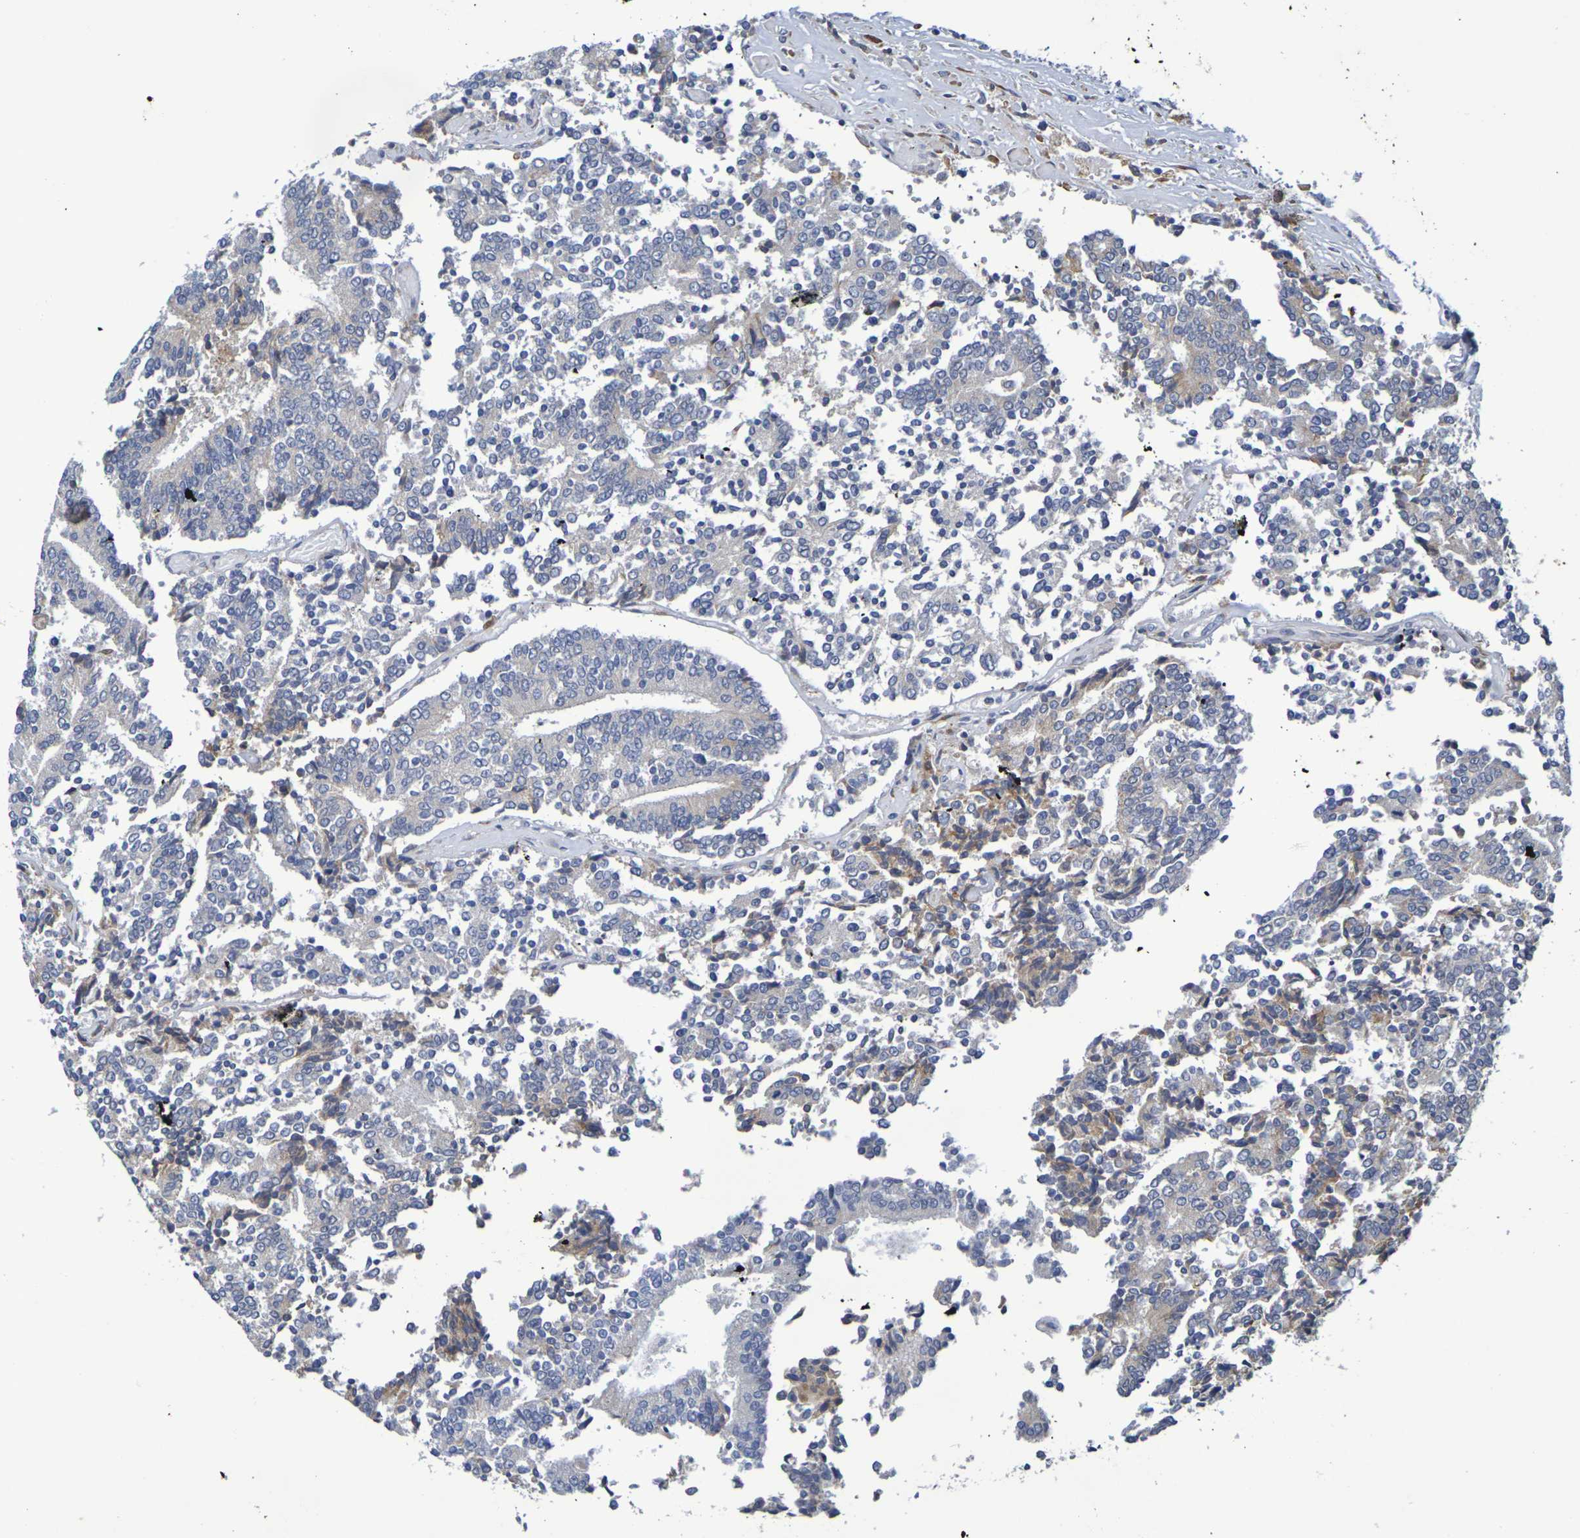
{"staining": {"intensity": "negative", "quantity": "none", "location": "none"}, "tissue": "prostate cancer", "cell_type": "Tumor cells", "image_type": "cancer", "snomed": [{"axis": "morphology", "description": "Normal tissue, NOS"}, {"axis": "morphology", "description": "Adenocarcinoma, High grade"}, {"axis": "topography", "description": "Prostate"}, {"axis": "topography", "description": "Seminal veicle"}], "caption": "IHC of human adenocarcinoma (high-grade) (prostate) demonstrates no positivity in tumor cells.", "gene": "SDC4", "patient": {"sex": "male", "age": 55}}